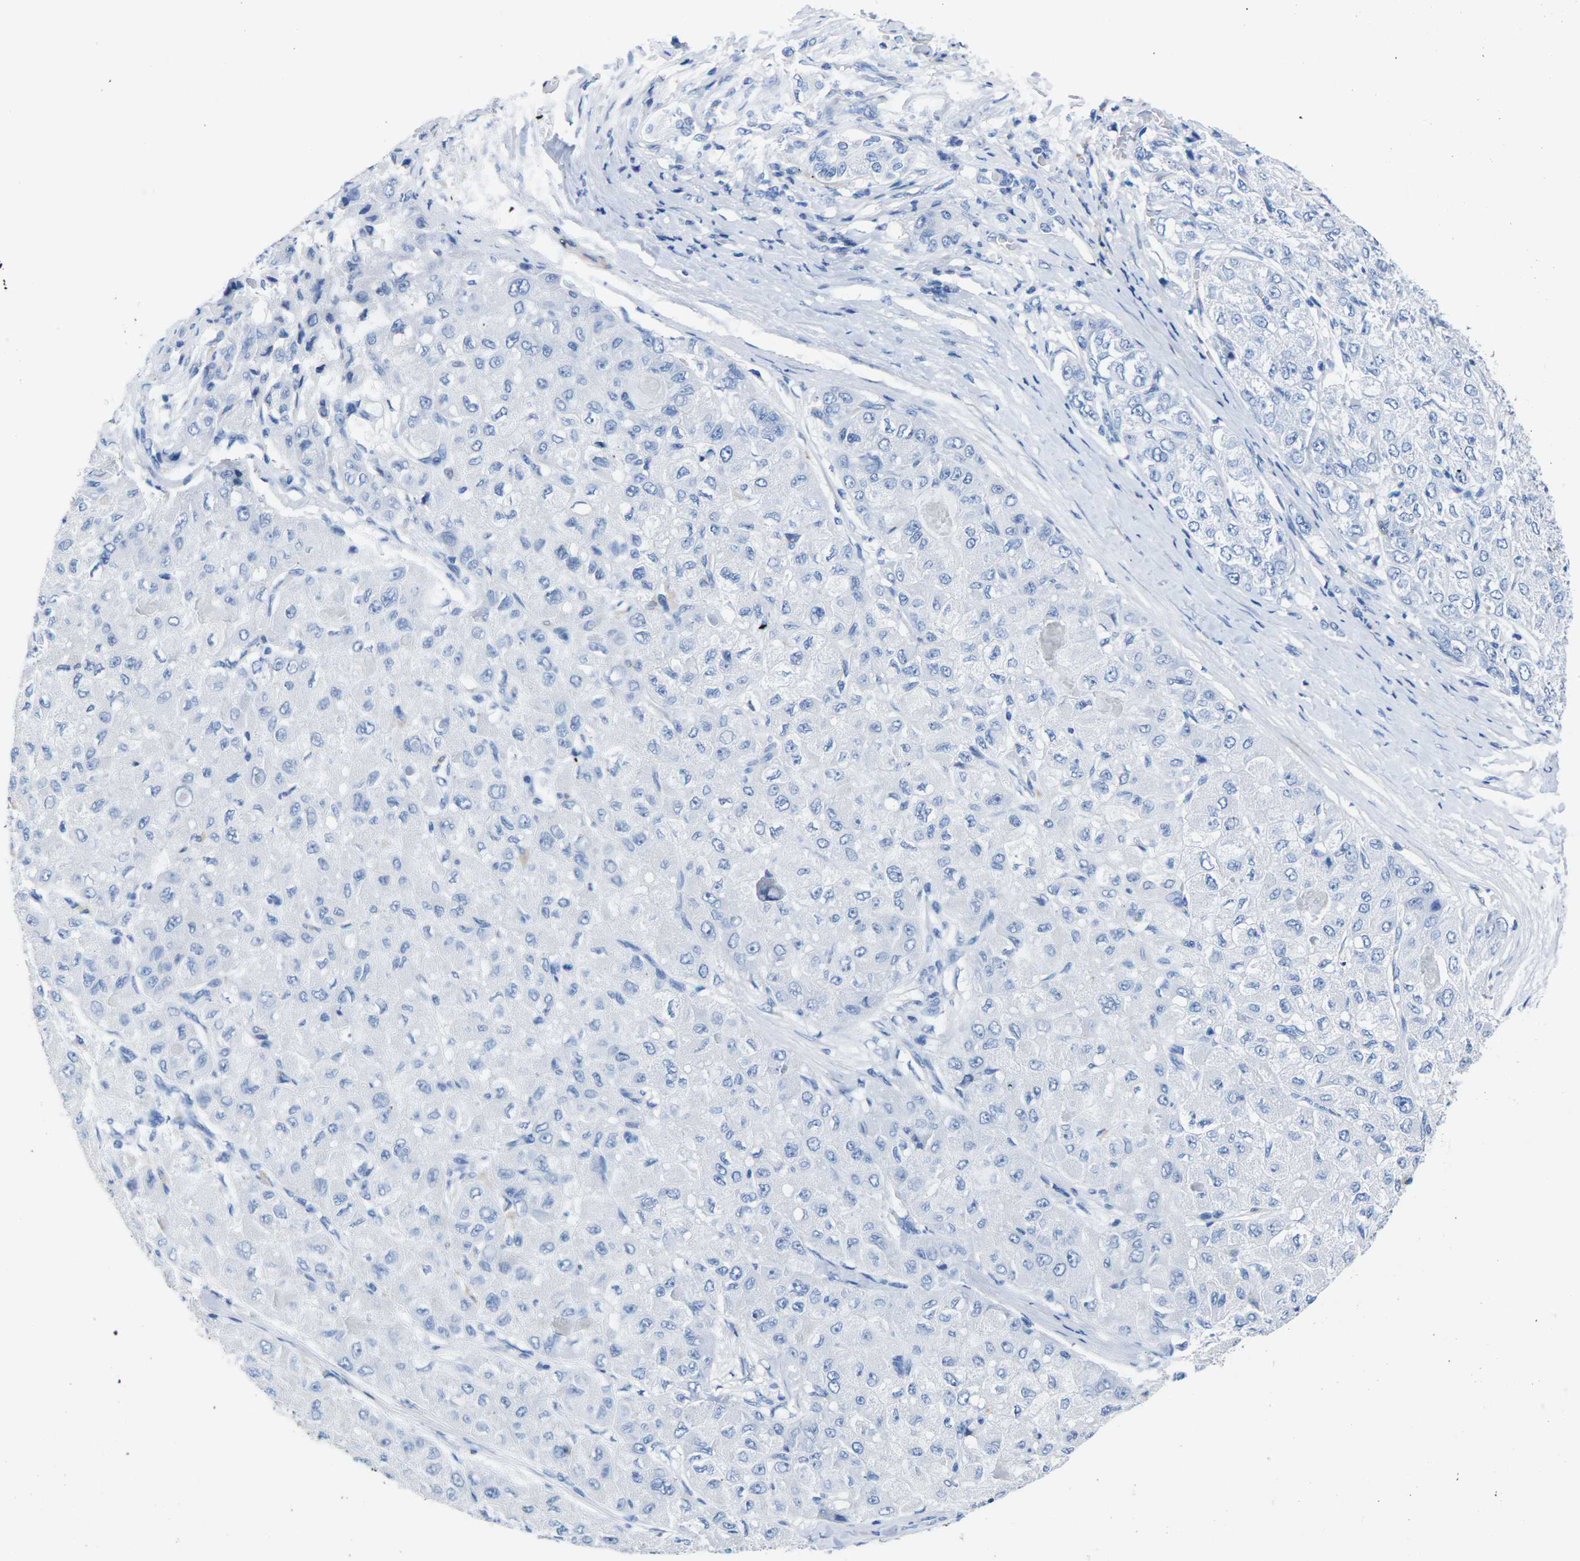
{"staining": {"intensity": "negative", "quantity": "none", "location": "none"}, "tissue": "liver cancer", "cell_type": "Tumor cells", "image_type": "cancer", "snomed": [{"axis": "morphology", "description": "Carcinoma, Hepatocellular, NOS"}, {"axis": "topography", "description": "Liver"}], "caption": "IHC image of neoplastic tissue: liver cancer (hepatocellular carcinoma) stained with DAB reveals no significant protein expression in tumor cells.", "gene": "CNN1", "patient": {"sex": "male", "age": 80}}